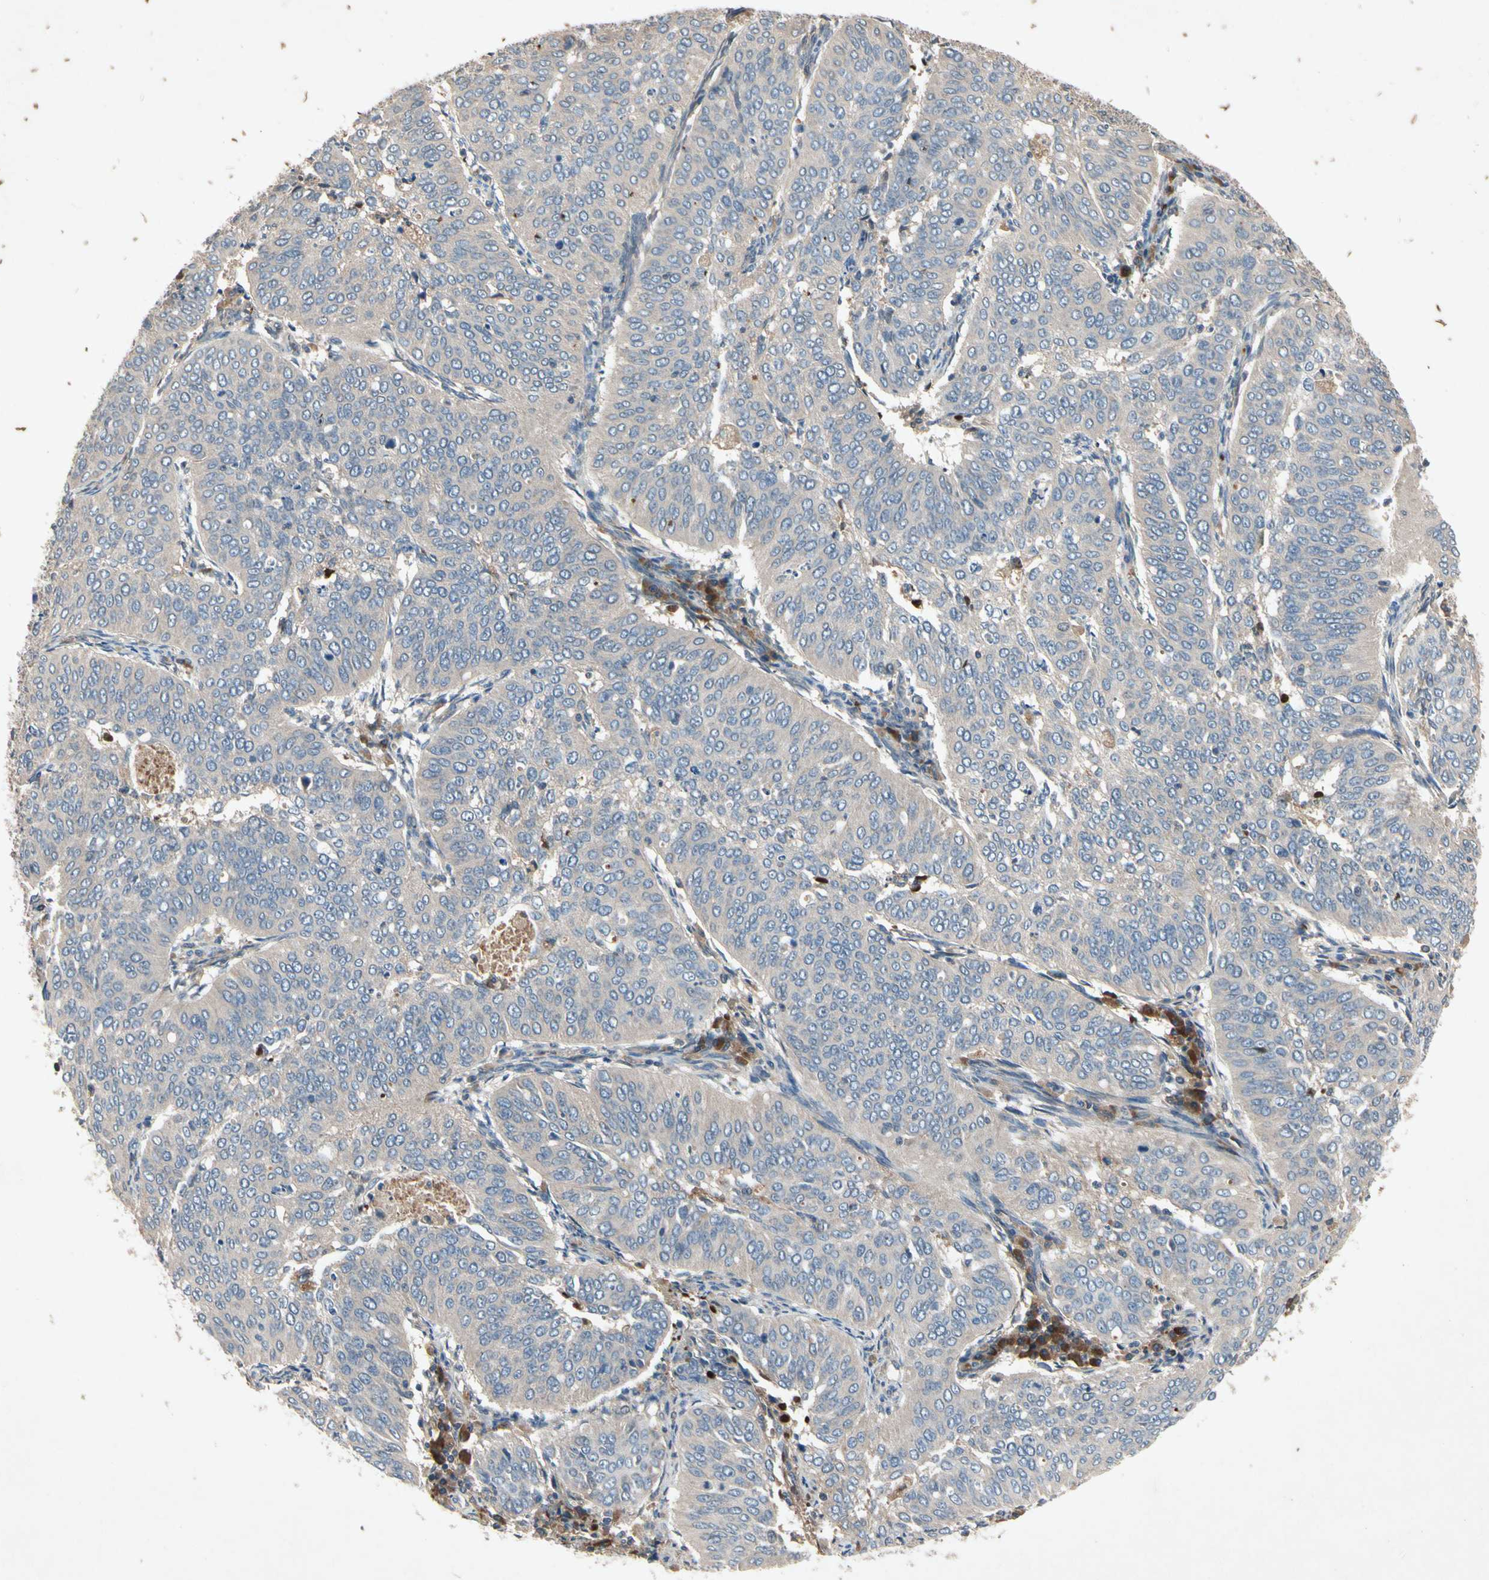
{"staining": {"intensity": "negative", "quantity": "none", "location": "none"}, "tissue": "cervical cancer", "cell_type": "Tumor cells", "image_type": "cancer", "snomed": [{"axis": "morphology", "description": "Normal tissue, NOS"}, {"axis": "morphology", "description": "Squamous cell carcinoma, NOS"}, {"axis": "topography", "description": "Cervix"}], "caption": "An immunohistochemistry micrograph of cervical cancer (squamous cell carcinoma) is shown. There is no staining in tumor cells of cervical cancer (squamous cell carcinoma).", "gene": "IL1RL1", "patient": {"sex": "female", "age": 39}}